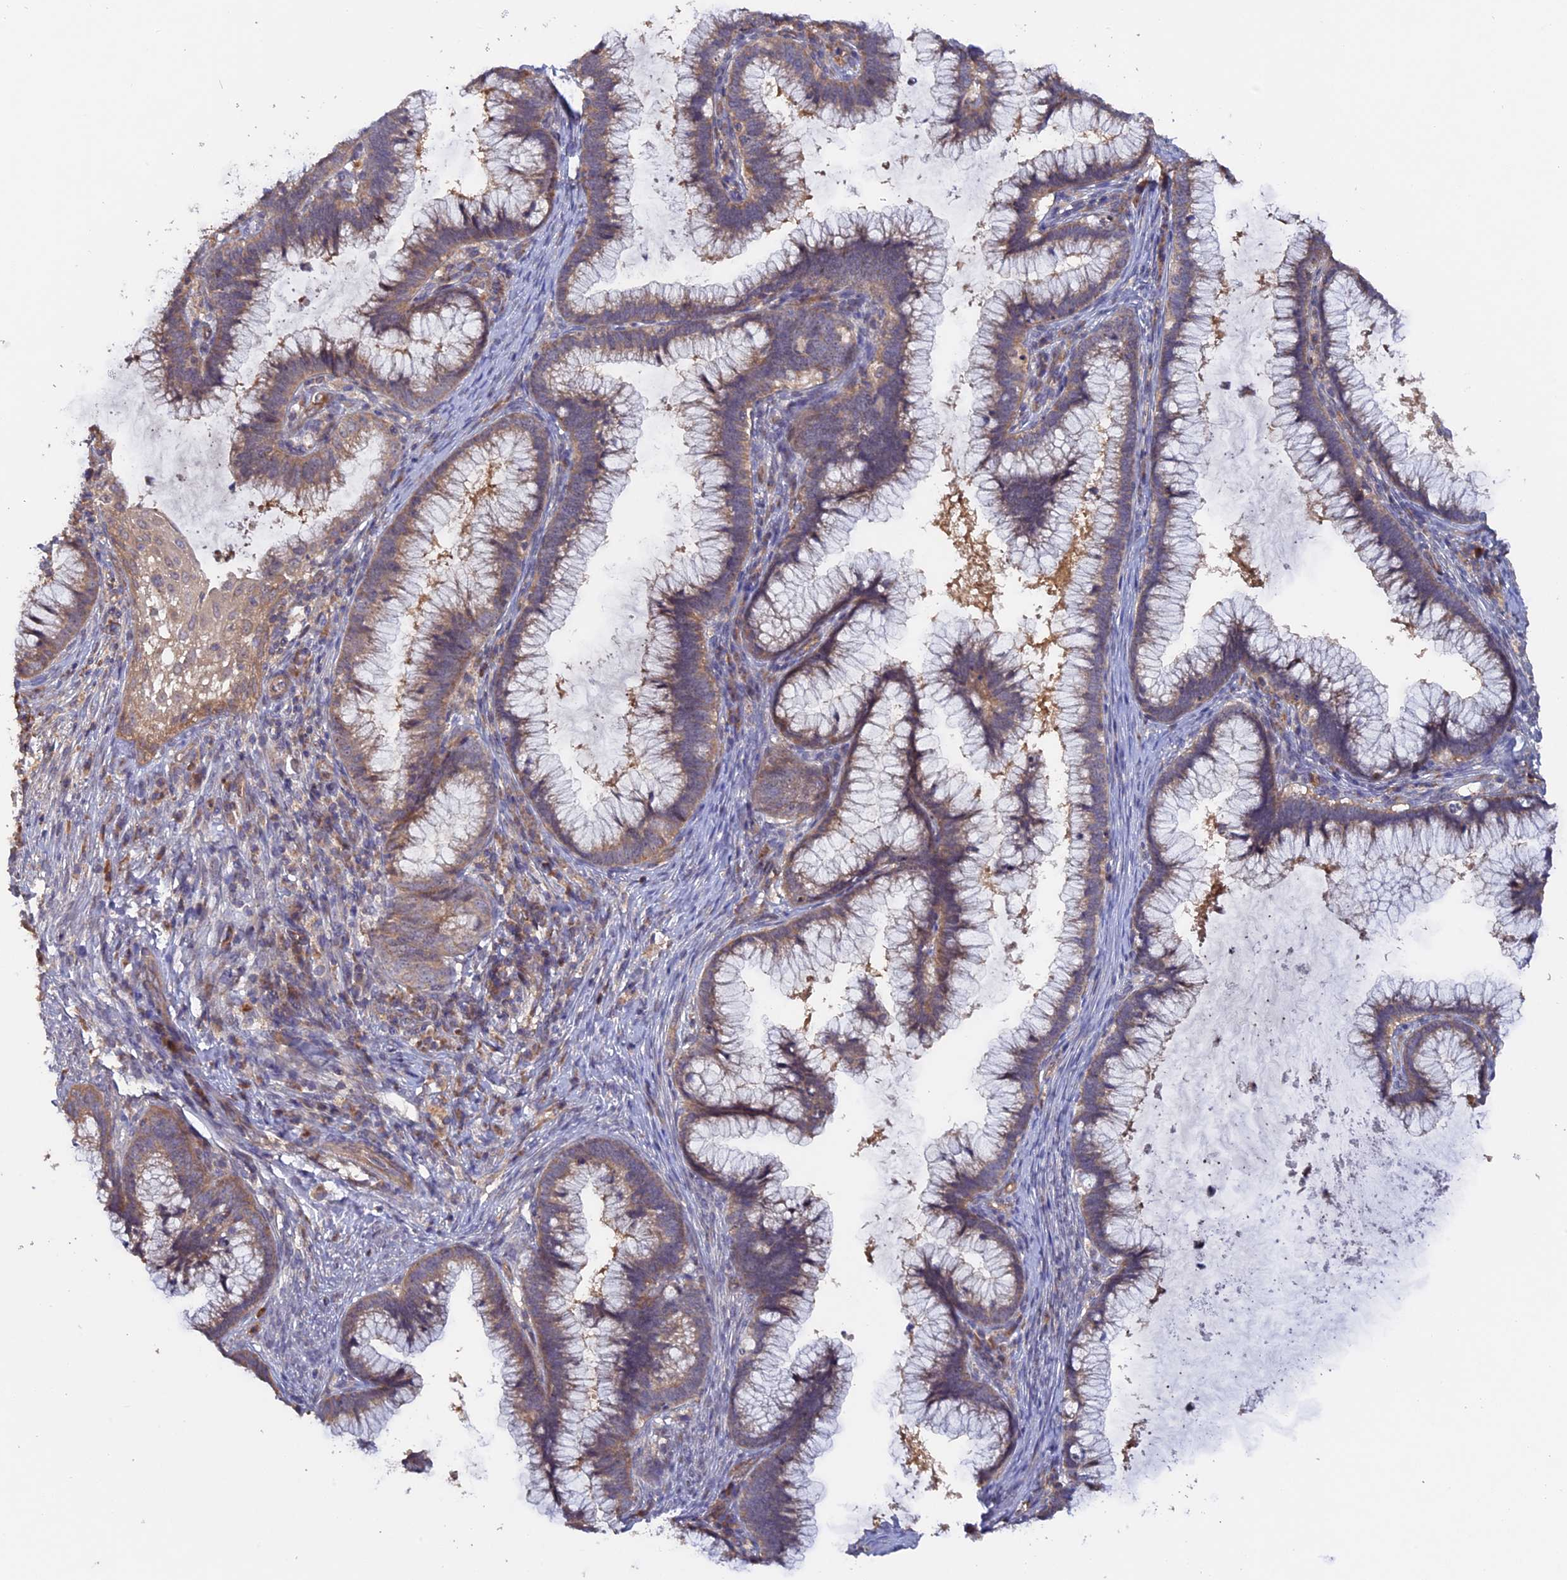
{"staining": {"intensity": "weak", "quantity": ">75%", "location": "cytoplasmic/membranous"}, "tissue": "cervical cancer", "cell_type": "Tumor cells", "image_type": "cancer", "snomed": [{"axis": "morphology", "description": "Adenocarcinoma, NOS"}, {"axis": "topography", "description": "Cervix"}], "caption": "A brown stain shows weak cytoplasmic/membranous positivity of a protein in cervical adenocarcinoma tumor cells.", "gene": "FERMT1", "patient": {"sex": "female", "age": 36}}